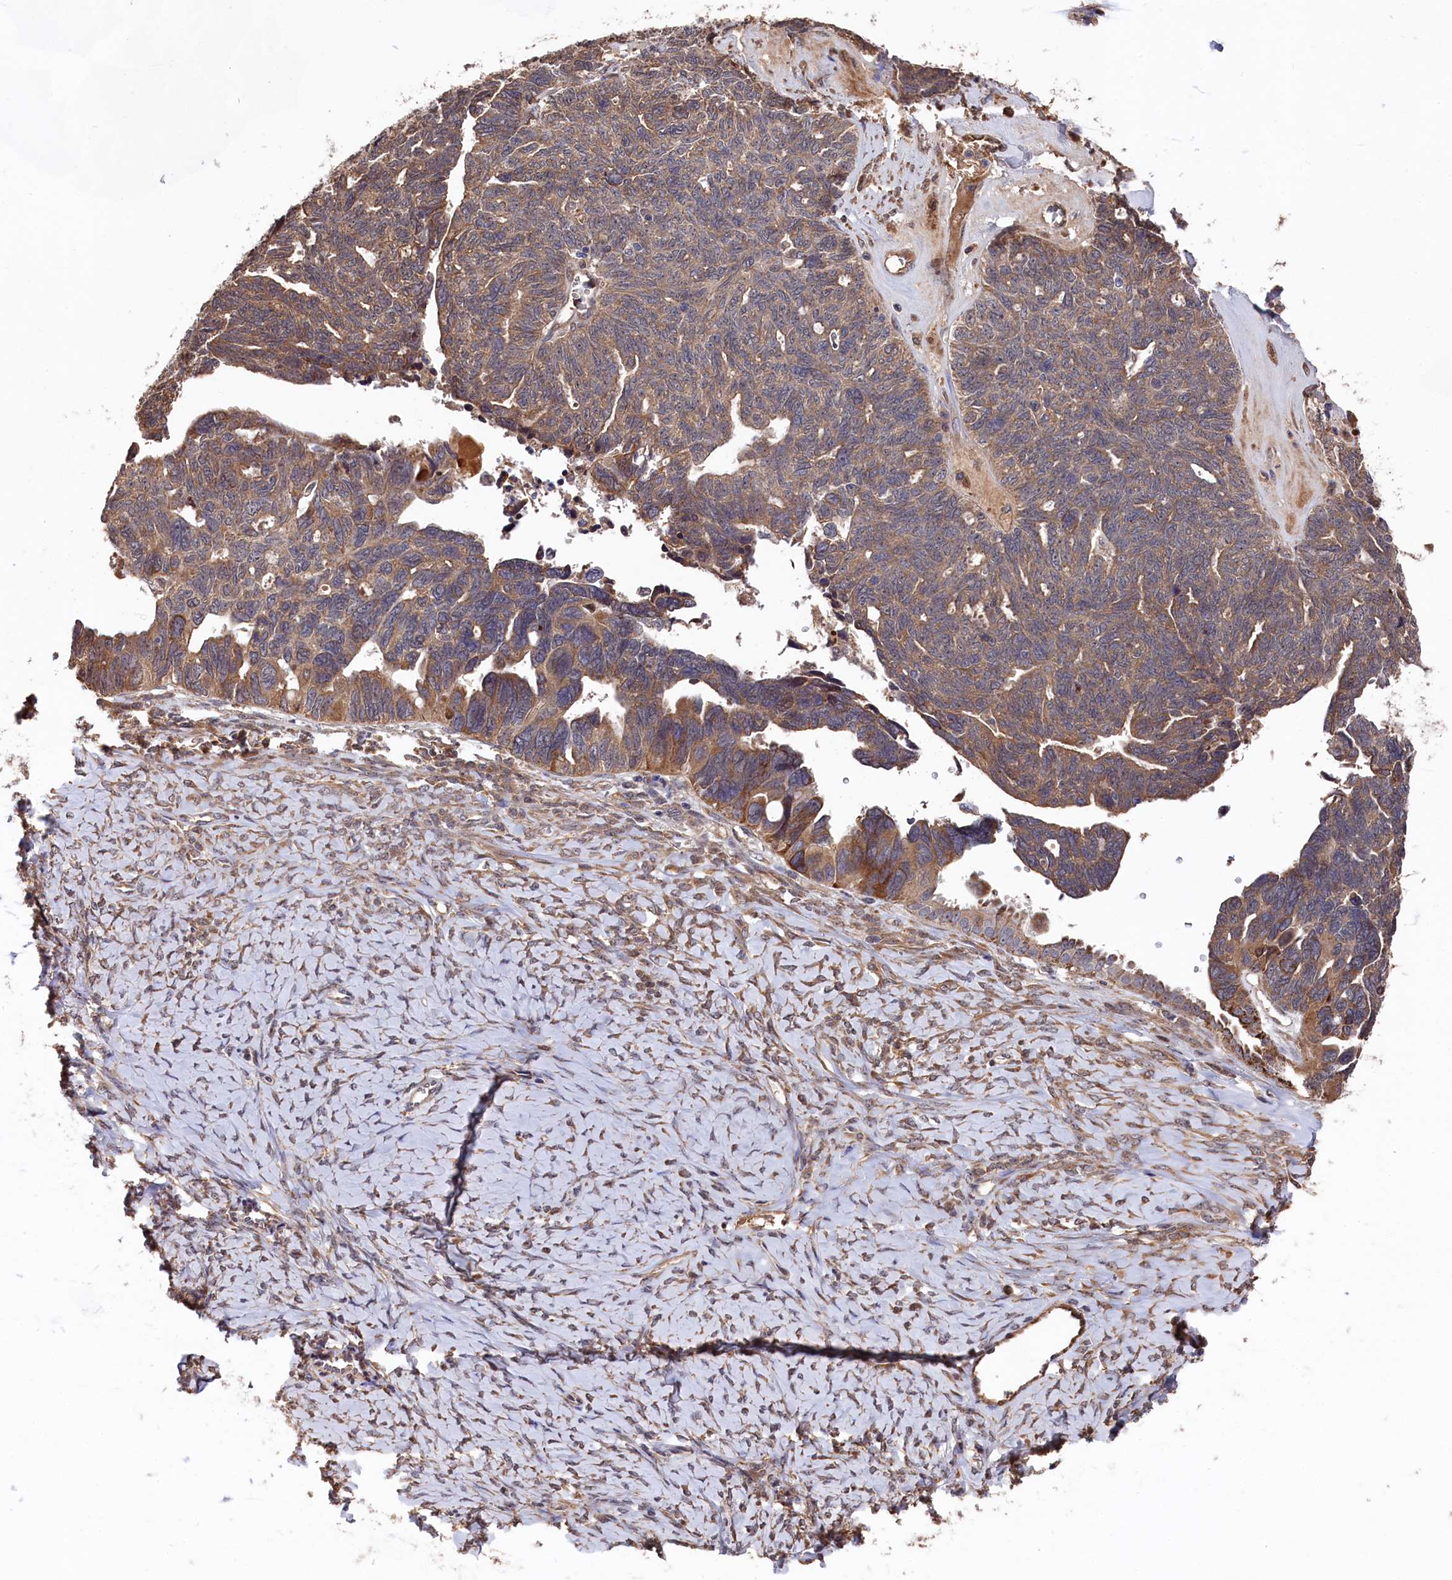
{"staining": {"intensity": "moderate", "quantity": "25%-75%", "location": "cytoplasmic/membranous"}, "tissue": "ovarian cancer", "cell_type": "Tumor cells", "image_type": "cancer", "snomed": [{"axis": "morphology", "description": "Cystadenocarcinoma, serous, NOS"}, {"axis": "topography", "description": "Ovary"}], "caption": "A histopathology image of human ovarian cancer (serous cystadenocarcinoma) stained for a protein reveals moderate cytoplasmic/membranous brown staining in tumor cells.", "gene": "SLC12A4", "patient": {"sex": "female", "age": 79}}